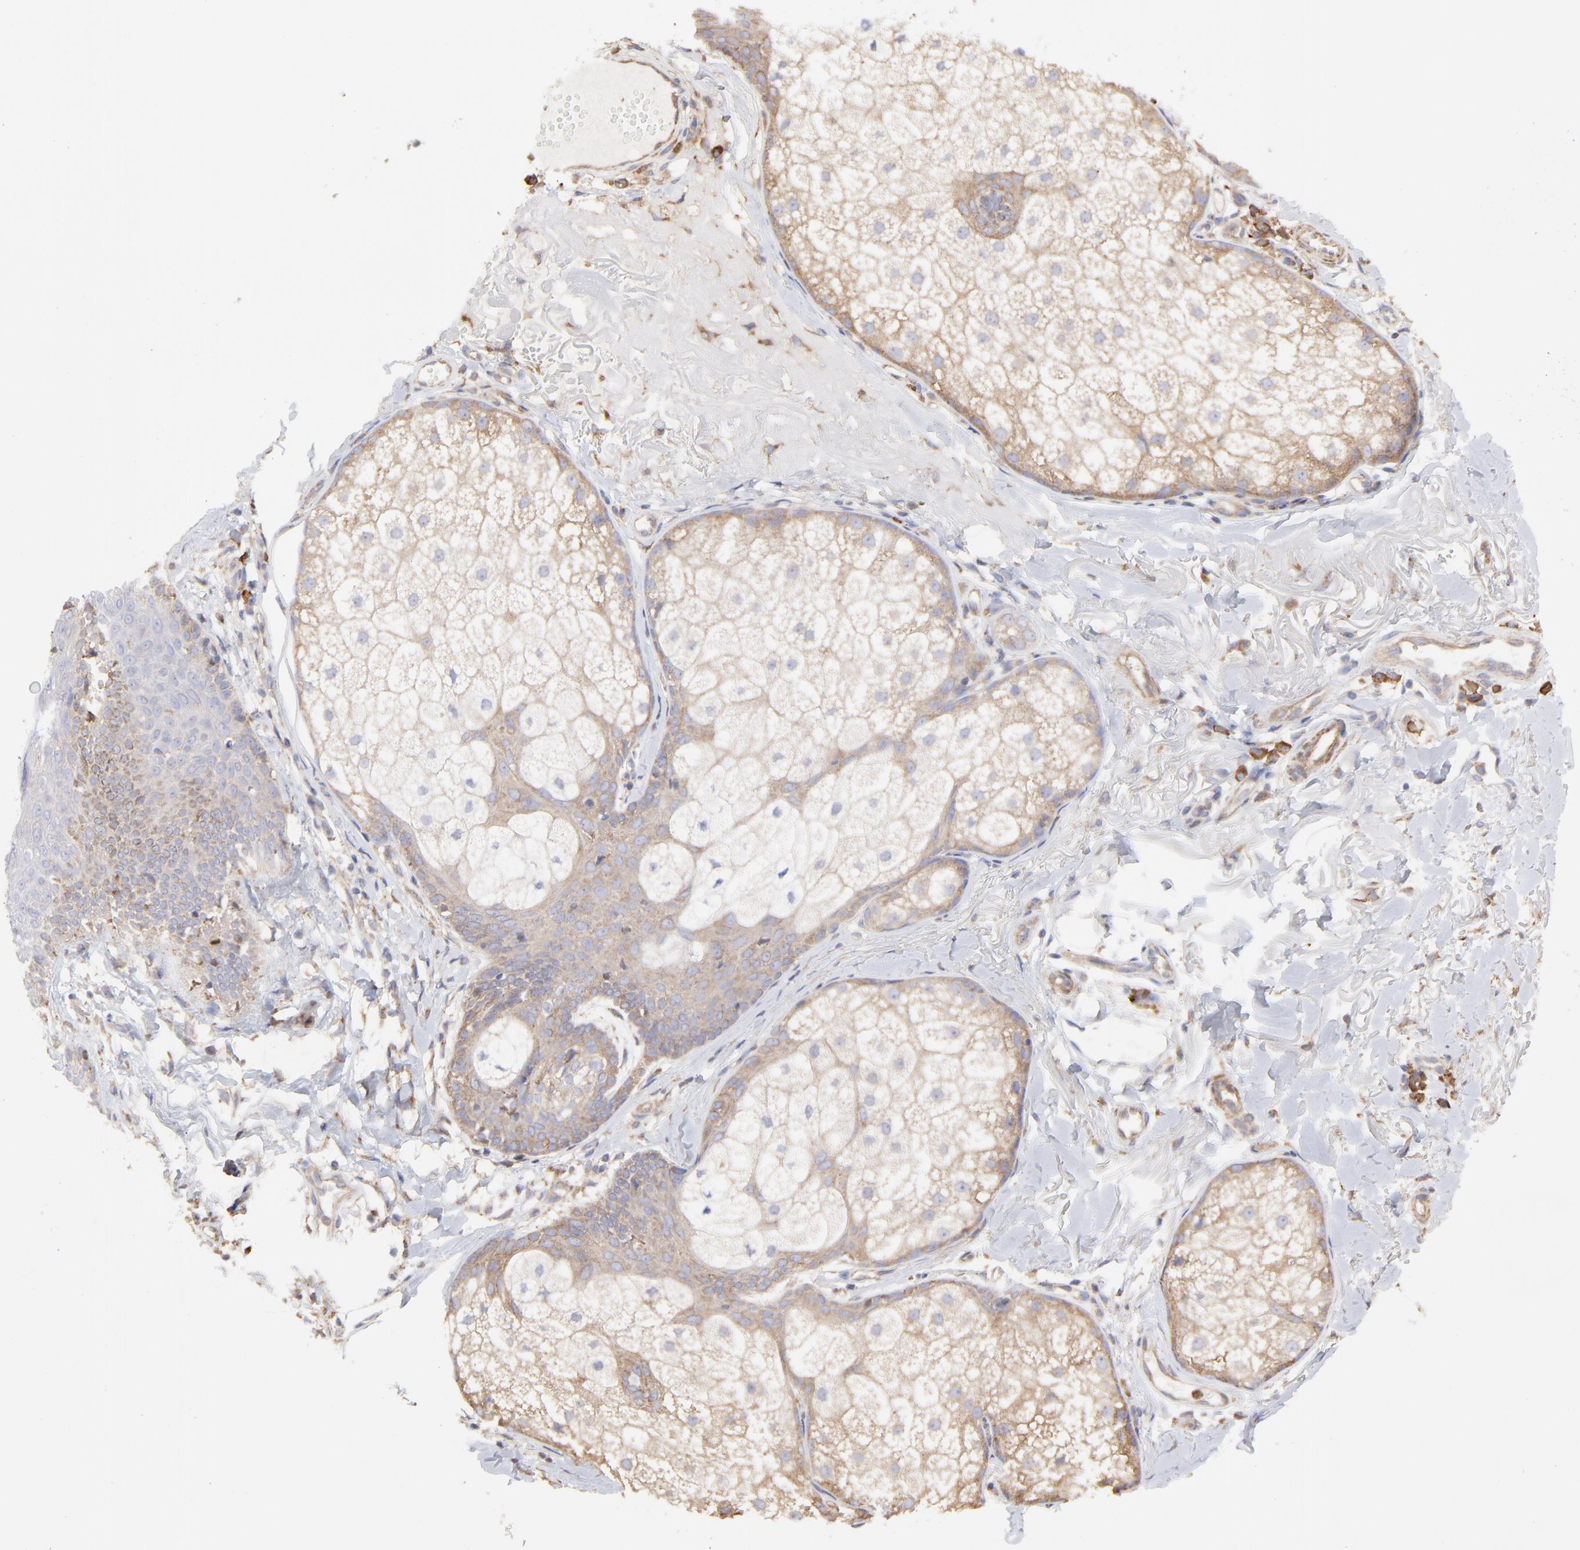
{"staining": {"intensity": "moderate", "quantity": ">75%", "location": "cytoplasmic/membranous"}, "tissue": "skin cancer", "cell_type": "Tumor cells", "image_type": "cancer", "snomed": [{"axis": "morphology", "description": "Basal cell carcinoma"}, {"axis": "topography", "description": "Skin"}], "caption": "Protein staining displays moderate cytoplasmic/membranous staining in about >75% of tumor cells in skin cancer (basal cell carcinoma). Immunohistochemistry (ihc) stains the protein of interest in brown and the nuclei are stained blue.", "gene": "PFKM", "patient": {"sex": "male", "age": 74}}